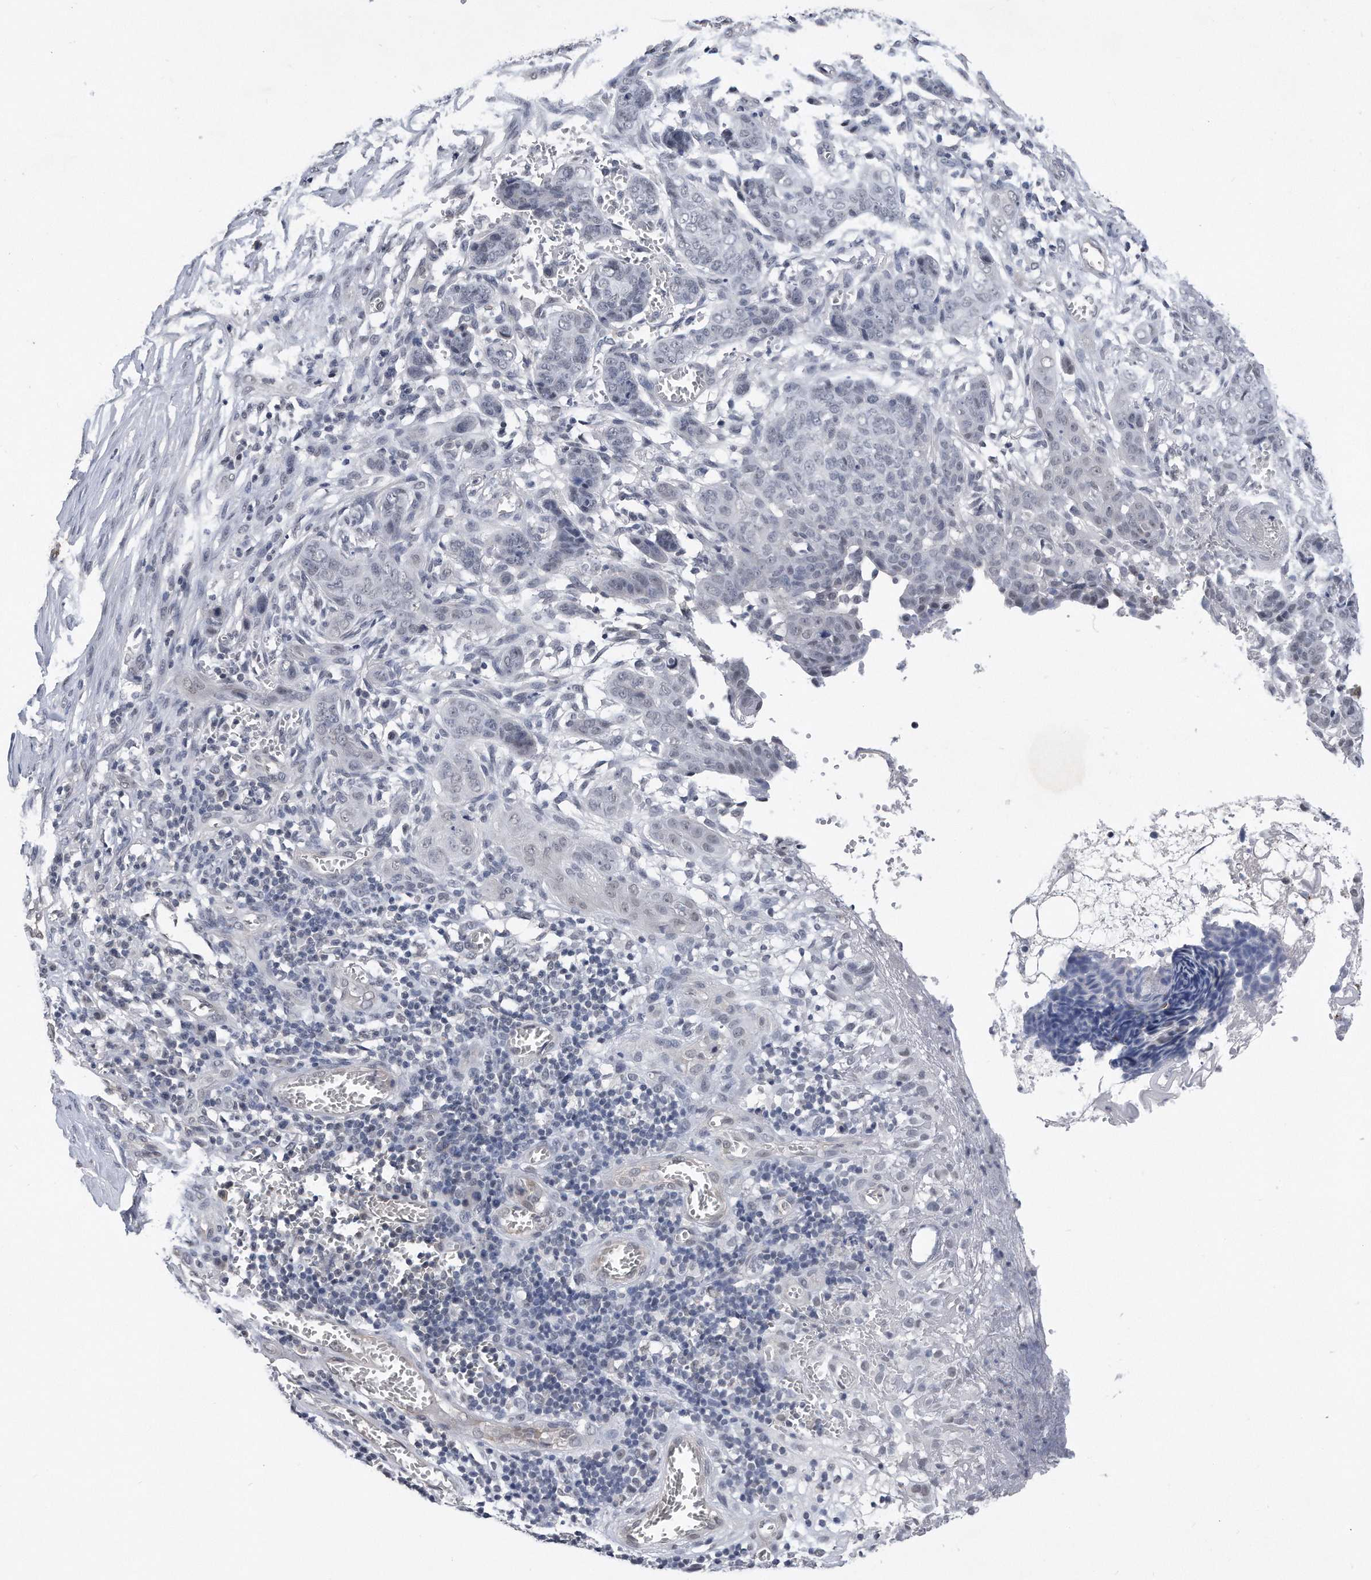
{"staining": {"intensity": "negative", "quantity": "none", "location": "none"}, "tissue": "skin cancer", "cell_type": "Tumor cells", "image_type": "cancer", "snomed": [{"axis": "morphology", "description": "Basal cell carcinoma"}, {"axis": "topography", "description": "Skin"}], "caption": "DAB immunohistochemical staining of skin cancer (basal cell carcinoma) displays no significant positivity in tumor cells.", "gene": "TP53INP1", "patient": {"sex": "female", "age": 64}}